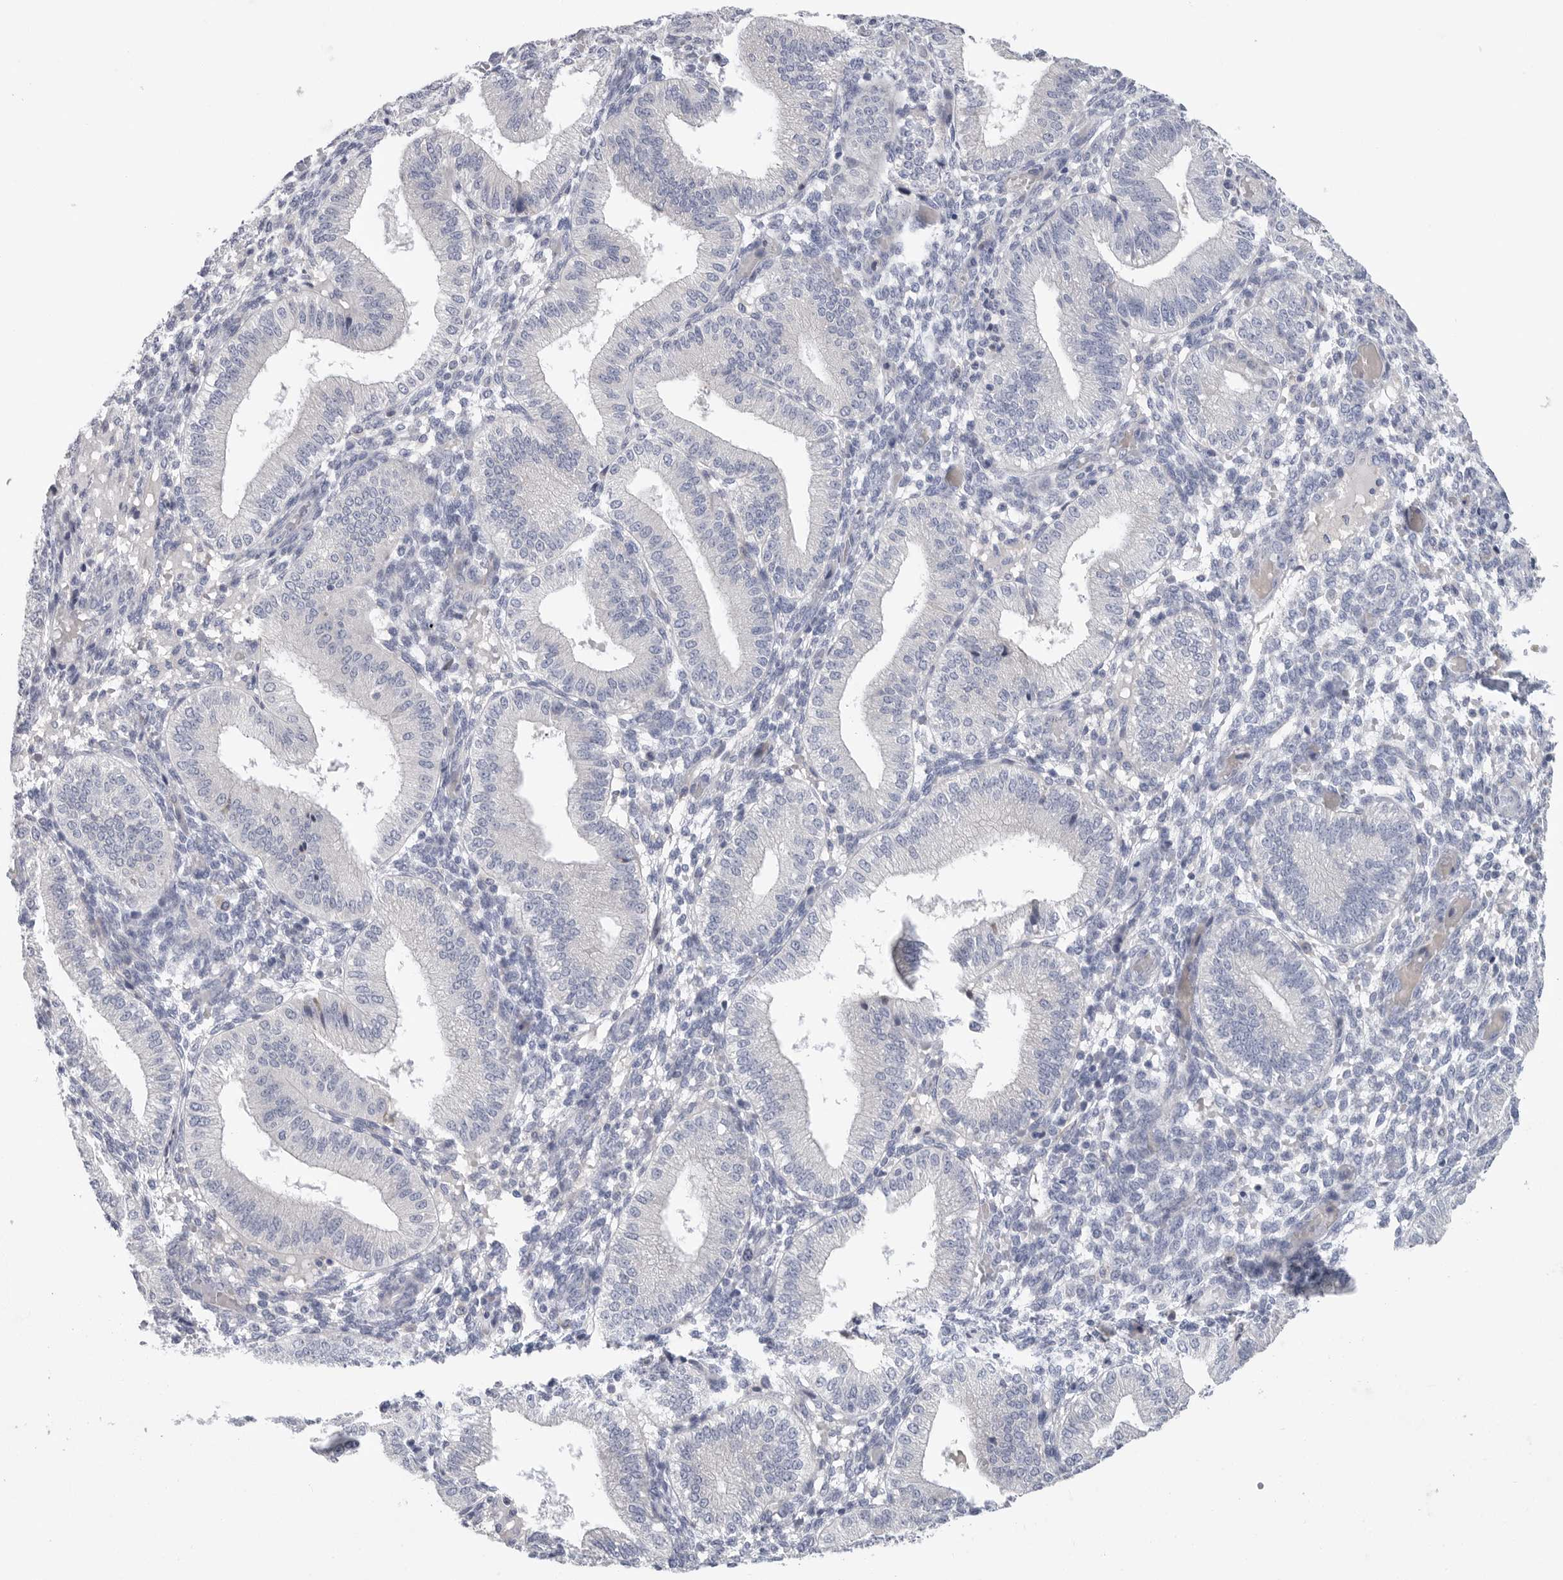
{"staining": {"intensity": "negative", "quantity": "none", "location": "none"}, "tissue": "endometrium", "cell_type": "Cells in endometrial stroma", "image_type": "normal", "snomed": [{"axis": "morphology", "description": "Normal tissue, NOS"}, {"axis": "topography", "description": "Endometrium"}], "caption": "Immunohistochemistry (IHC) of normal endometrium exhibits no positivity in cells in endometrial stroma. Brightfield microscopy of immunohistochemistry (IHC) stained with DAB (3,3'-diaminobenzidine) (brown) and hematoxylin (blue), captured at high magnification.", "gene": "CAMK2B", "patient": {"sex": "female", "age": 39}}